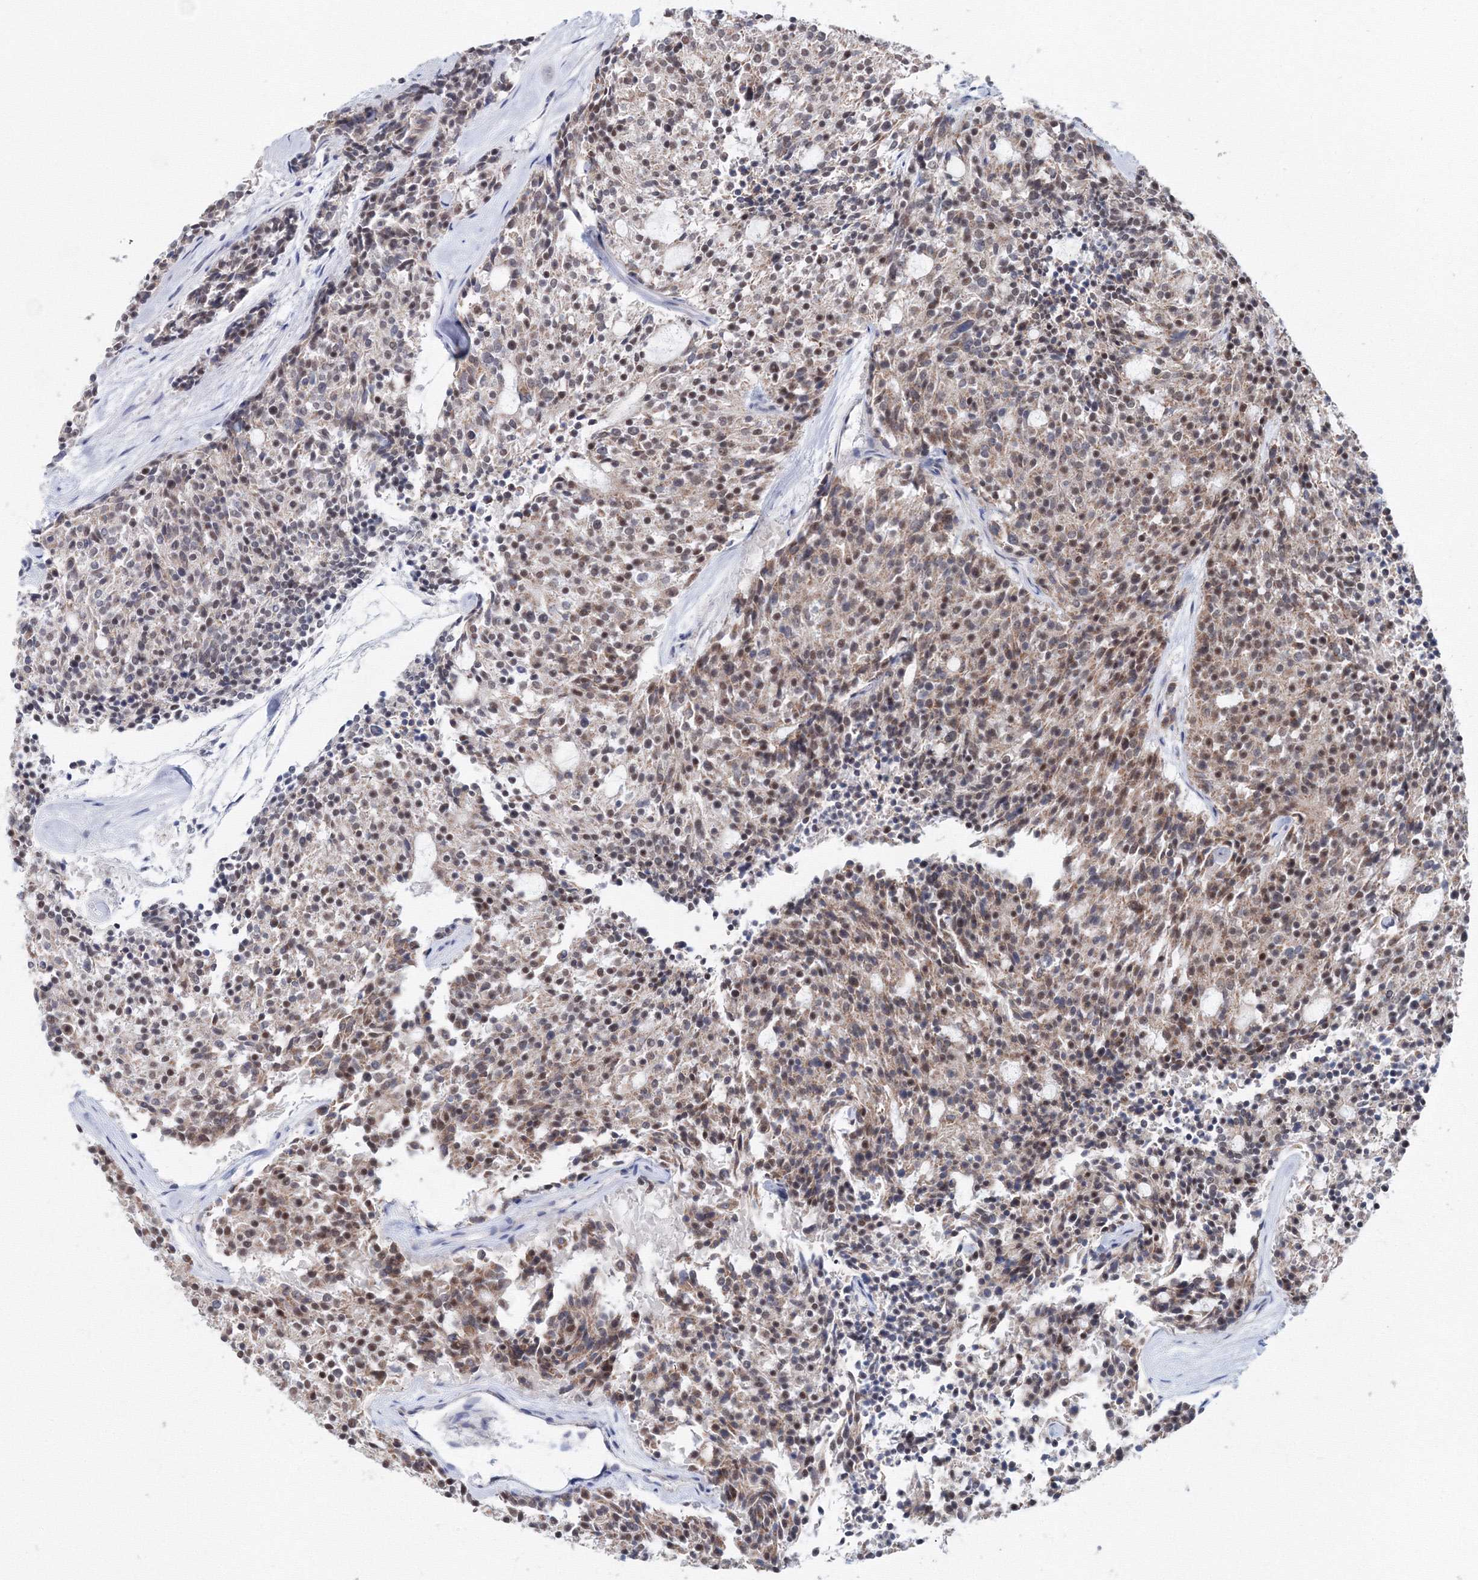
{"staining": {"intensity": "moderate", "quantity": "25%-75%", "location": "cytoplasmic/membranous,nuclear"}, "tissue": "carcinoid", "cell_type": "Tumor cells", "image_type": "cancer", "snomed": [{"axis": "morphology", "description": "Carcinoid, malignant, NOS"}, {"axis": "topography", "description": "Pancreas"}], "caption": "Human malignant carcinoid stained with a brown dye exhibits moderate cytoplasmic/membranous and nuclear positive expression in approximately 25%-75% of tumor cells.", "gene": "SF3B6", "patient": {"sex": "female", "age": 54}}